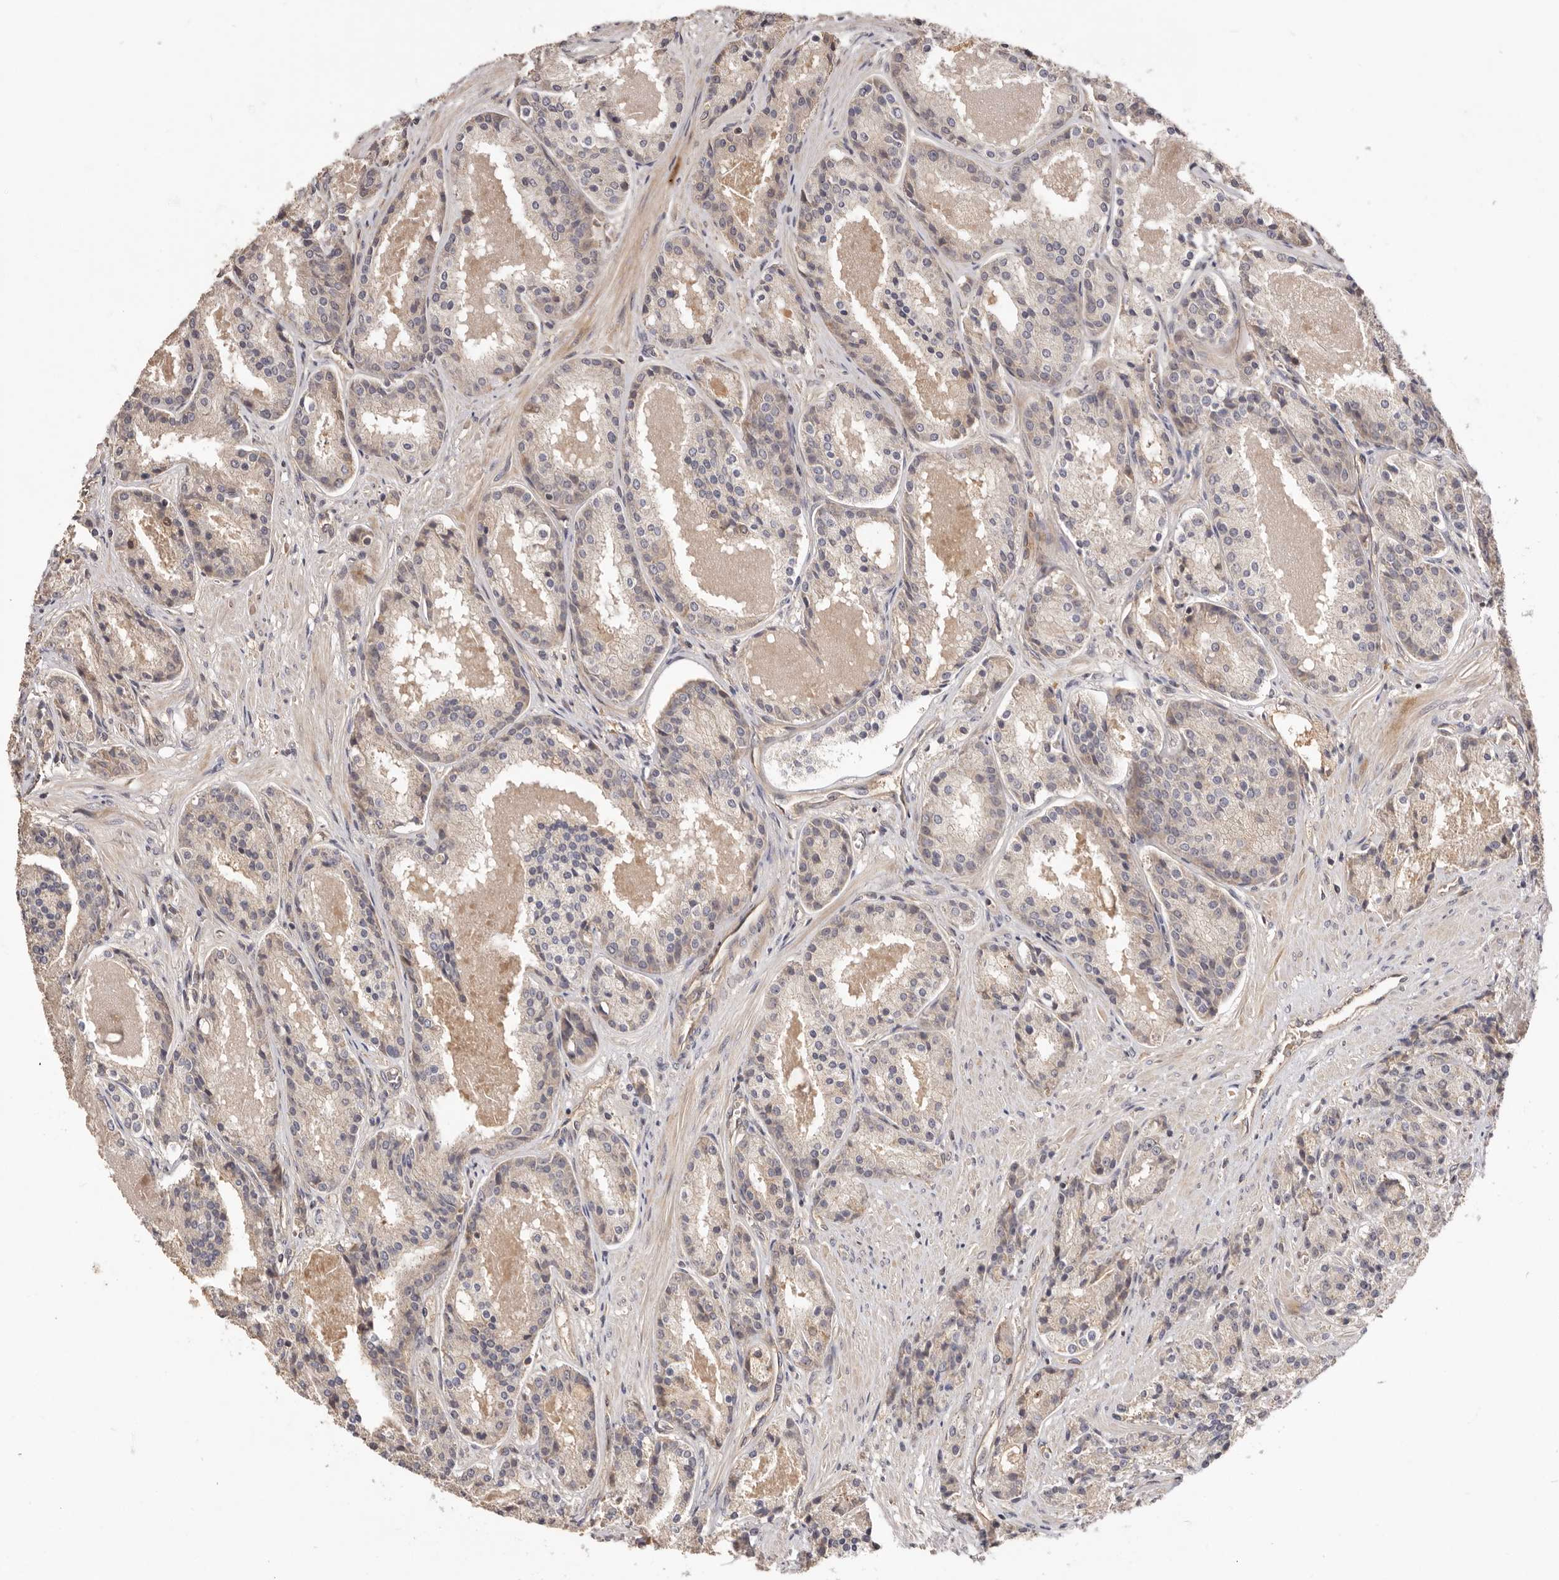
{"staining": {"intensity": "negative", "quantity": "none", "location": "none"}, "tissue": "prostate cancer", "cell_type": "Tumor cells", "image_type": "cancer", "snomed": [{"axis": "morphology", "description": "Adenocarcinoma, High grade"}, {"axis": "topography", "description": "Prostate"}], "caption": "Tumor cells are negative for brown protein staining in high-grade adenocarcinoma (prostate).", "gene": "DOP1A", "patient": {"sex": "male", "age": 60}}